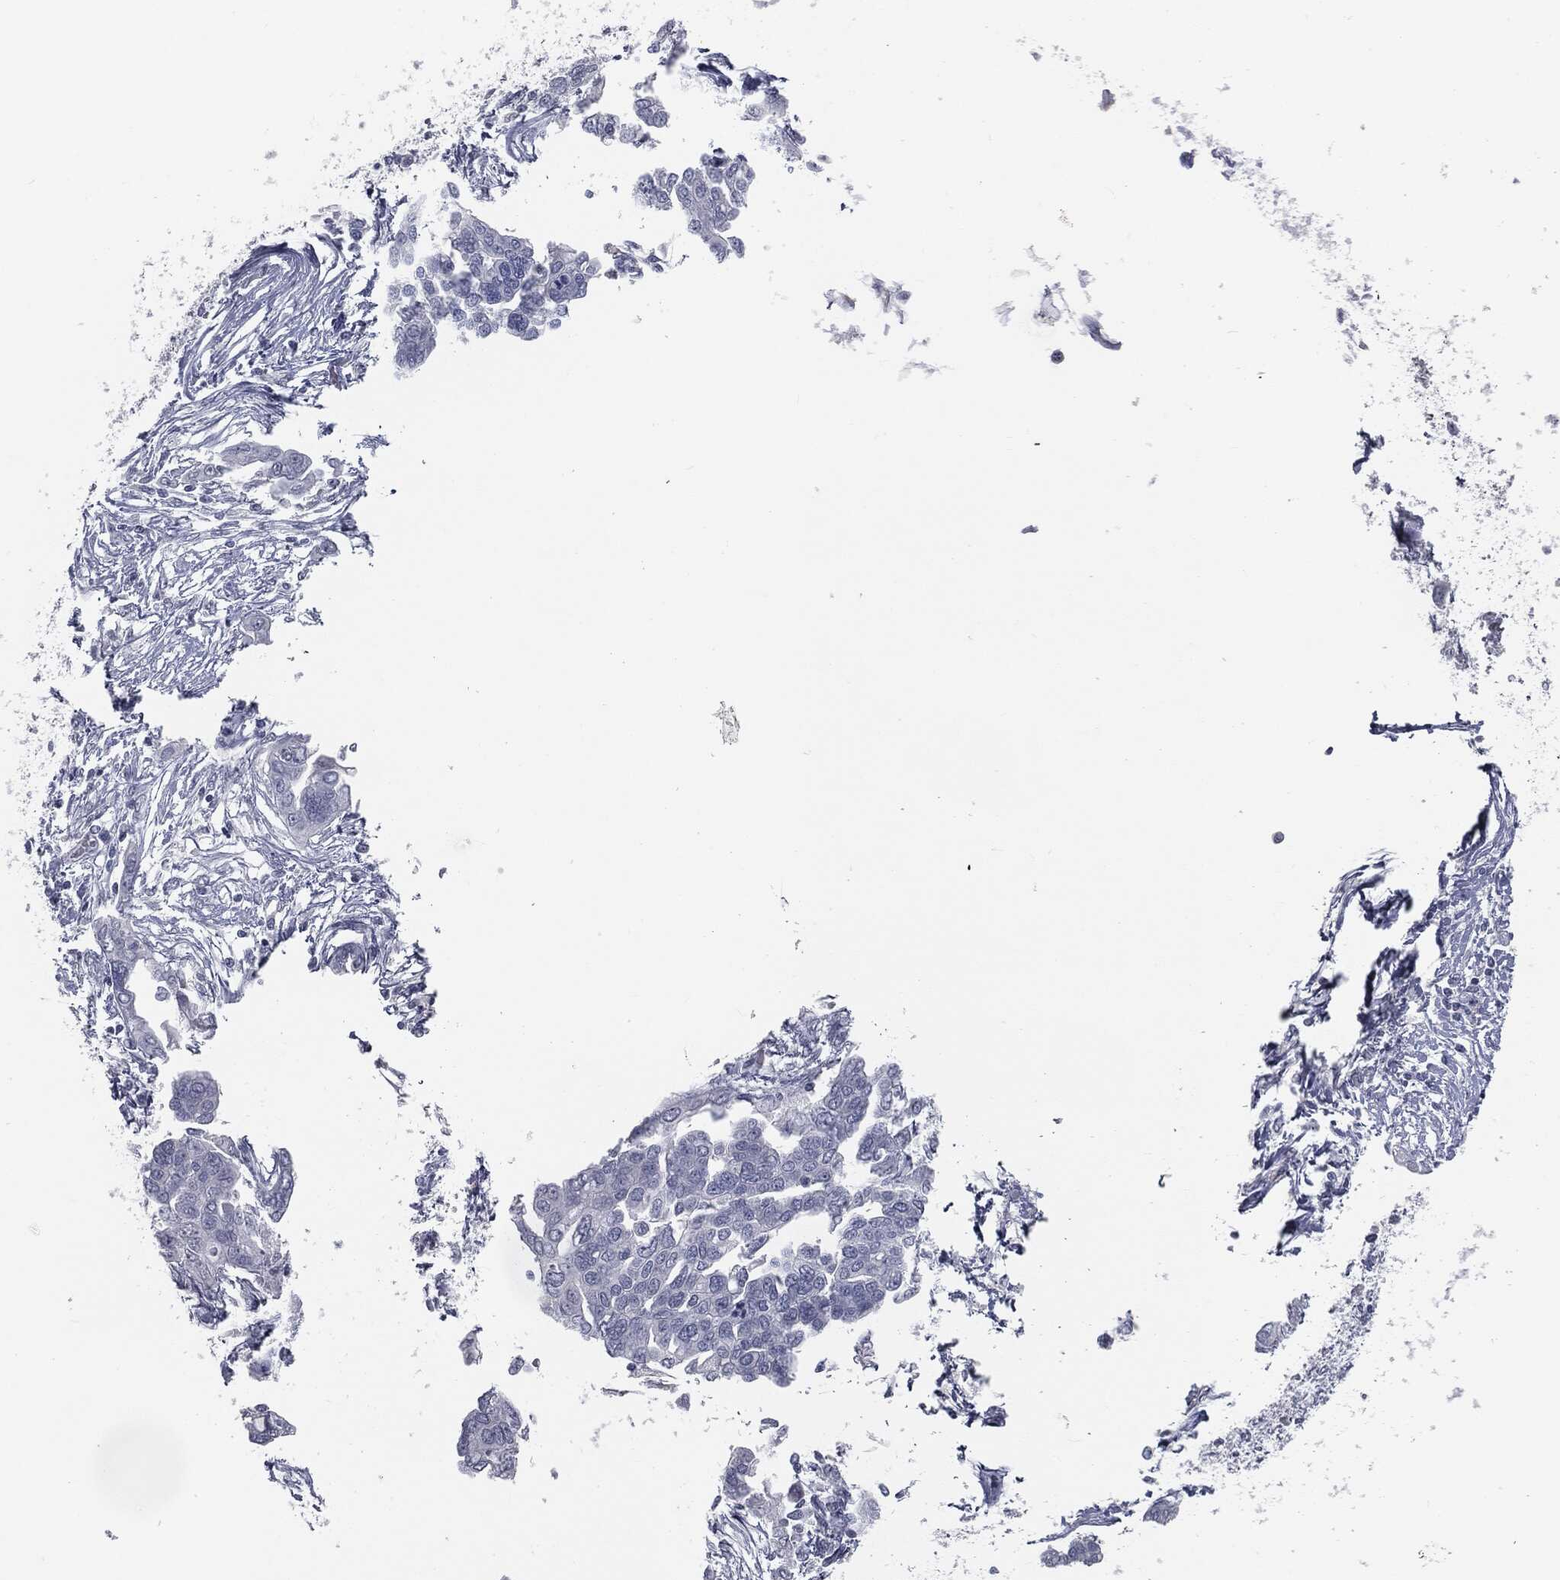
{"staining": {"intensity": "negative", "quantity": "none", "location": "none"}, "tissue": "ovarian cancer", "cell_type": "Tumor cells", "image_type": "cancer", "snomed": [{"axis": "morphology", "description": "Cystadenocarcinoma, serous, NOS"}, {"axis": "topography", "description": "Ovary"}], "caption": "Immunohistochemical staining of human ovarian cancer displays no significant staining in tumor cells.", "gene": "PRAME", "patient": {"sex": "female", "age": 59}}